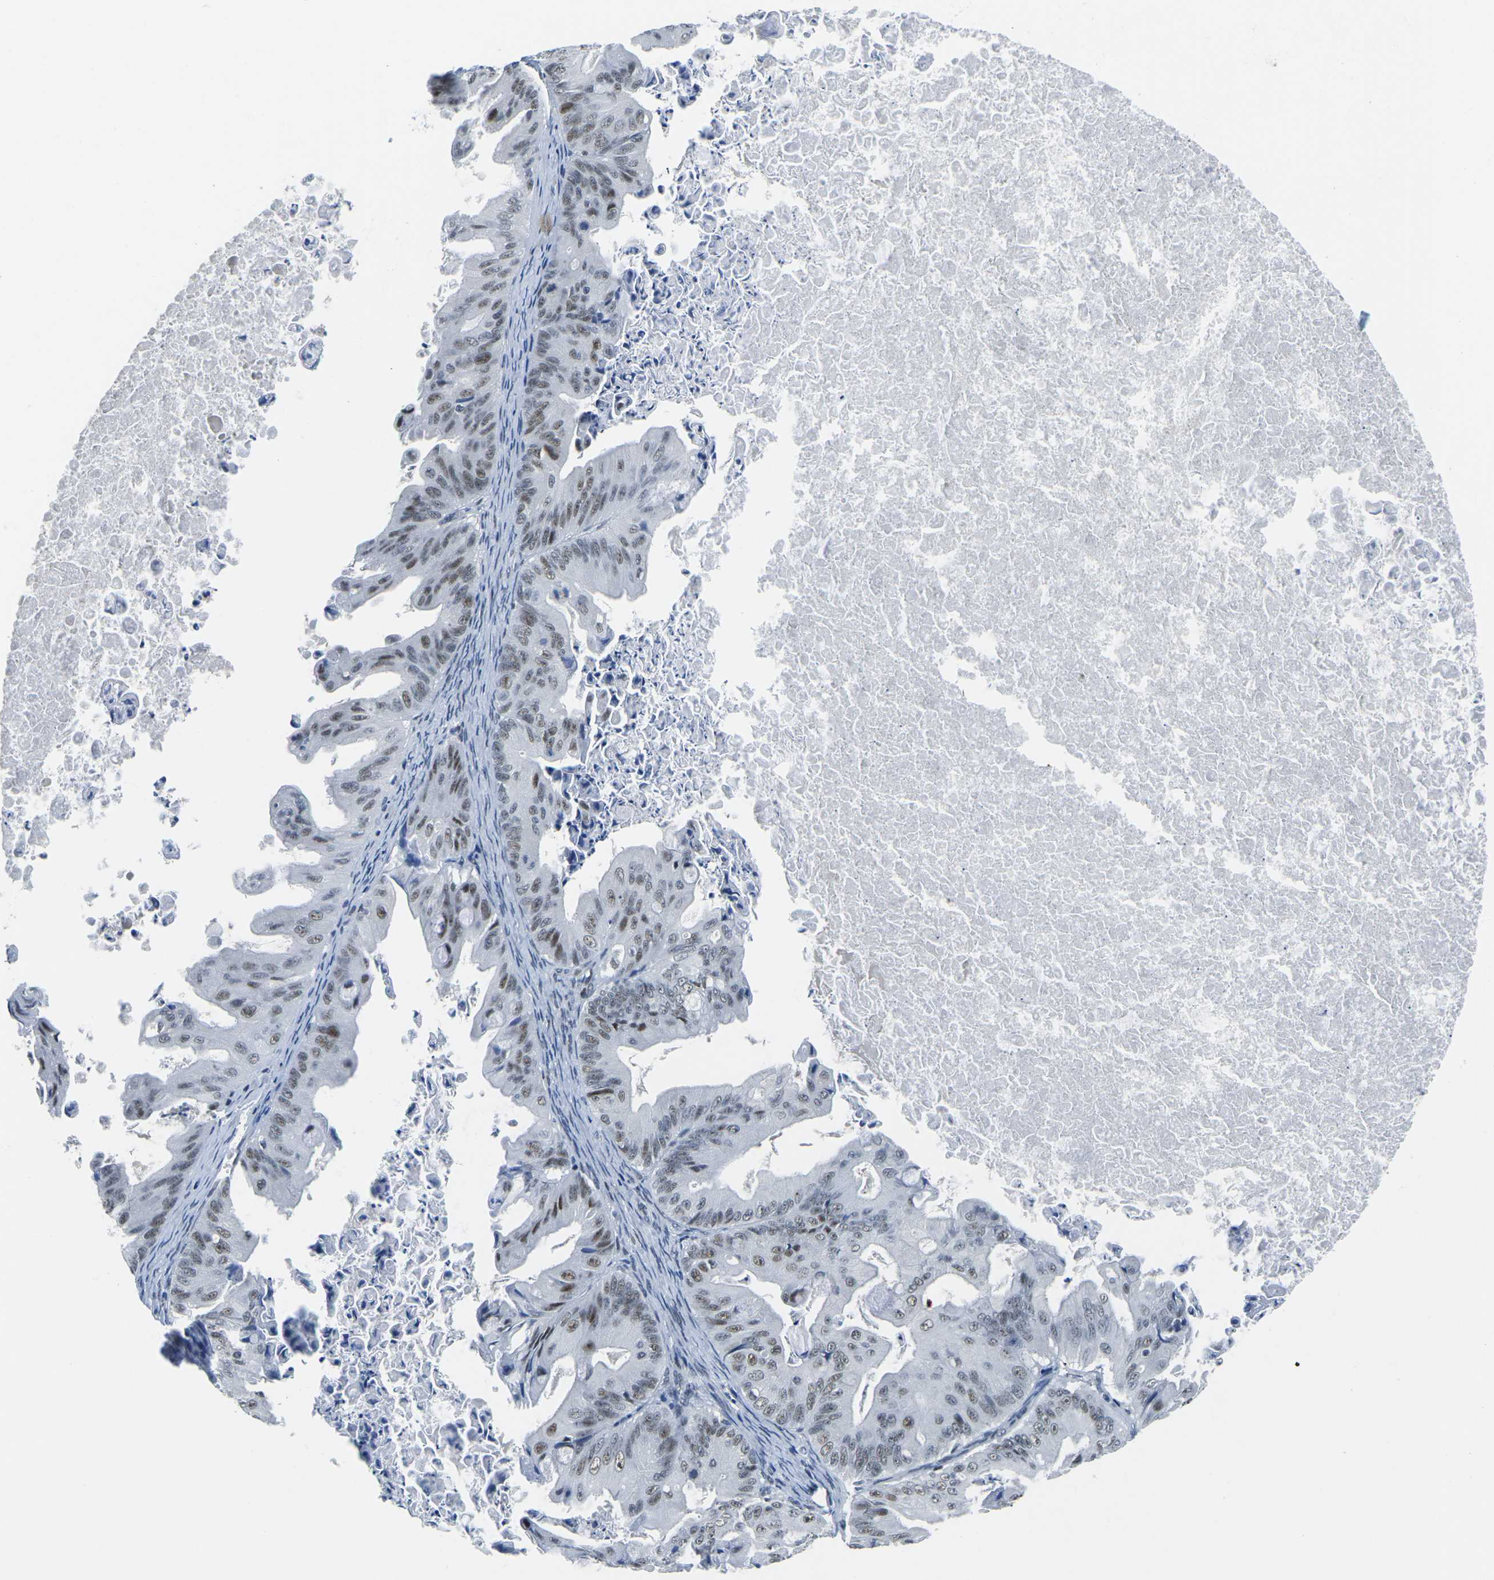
{"staining": {"intensity": "moderate", "quantity": "25%-75%", "location": "nuclear"}, "tissue": "ovarian cancer", "cell_type": "Tumor cells", "image_type": "cancer", "snomed": [{"axis": "morphology", "description": "Cystadenocarcinoma, mucinous, NOS"}, {"axis": "topography", "description": "Ovary"}], "caption": "This histopathology image exhibits IHC staining of human ovarian cancer, with medium moderate nuclear positivity in approximately 25%-75% of tumor cells.", "gene": "PRPF8", "patient": {"sex": "female", "age": 37}}